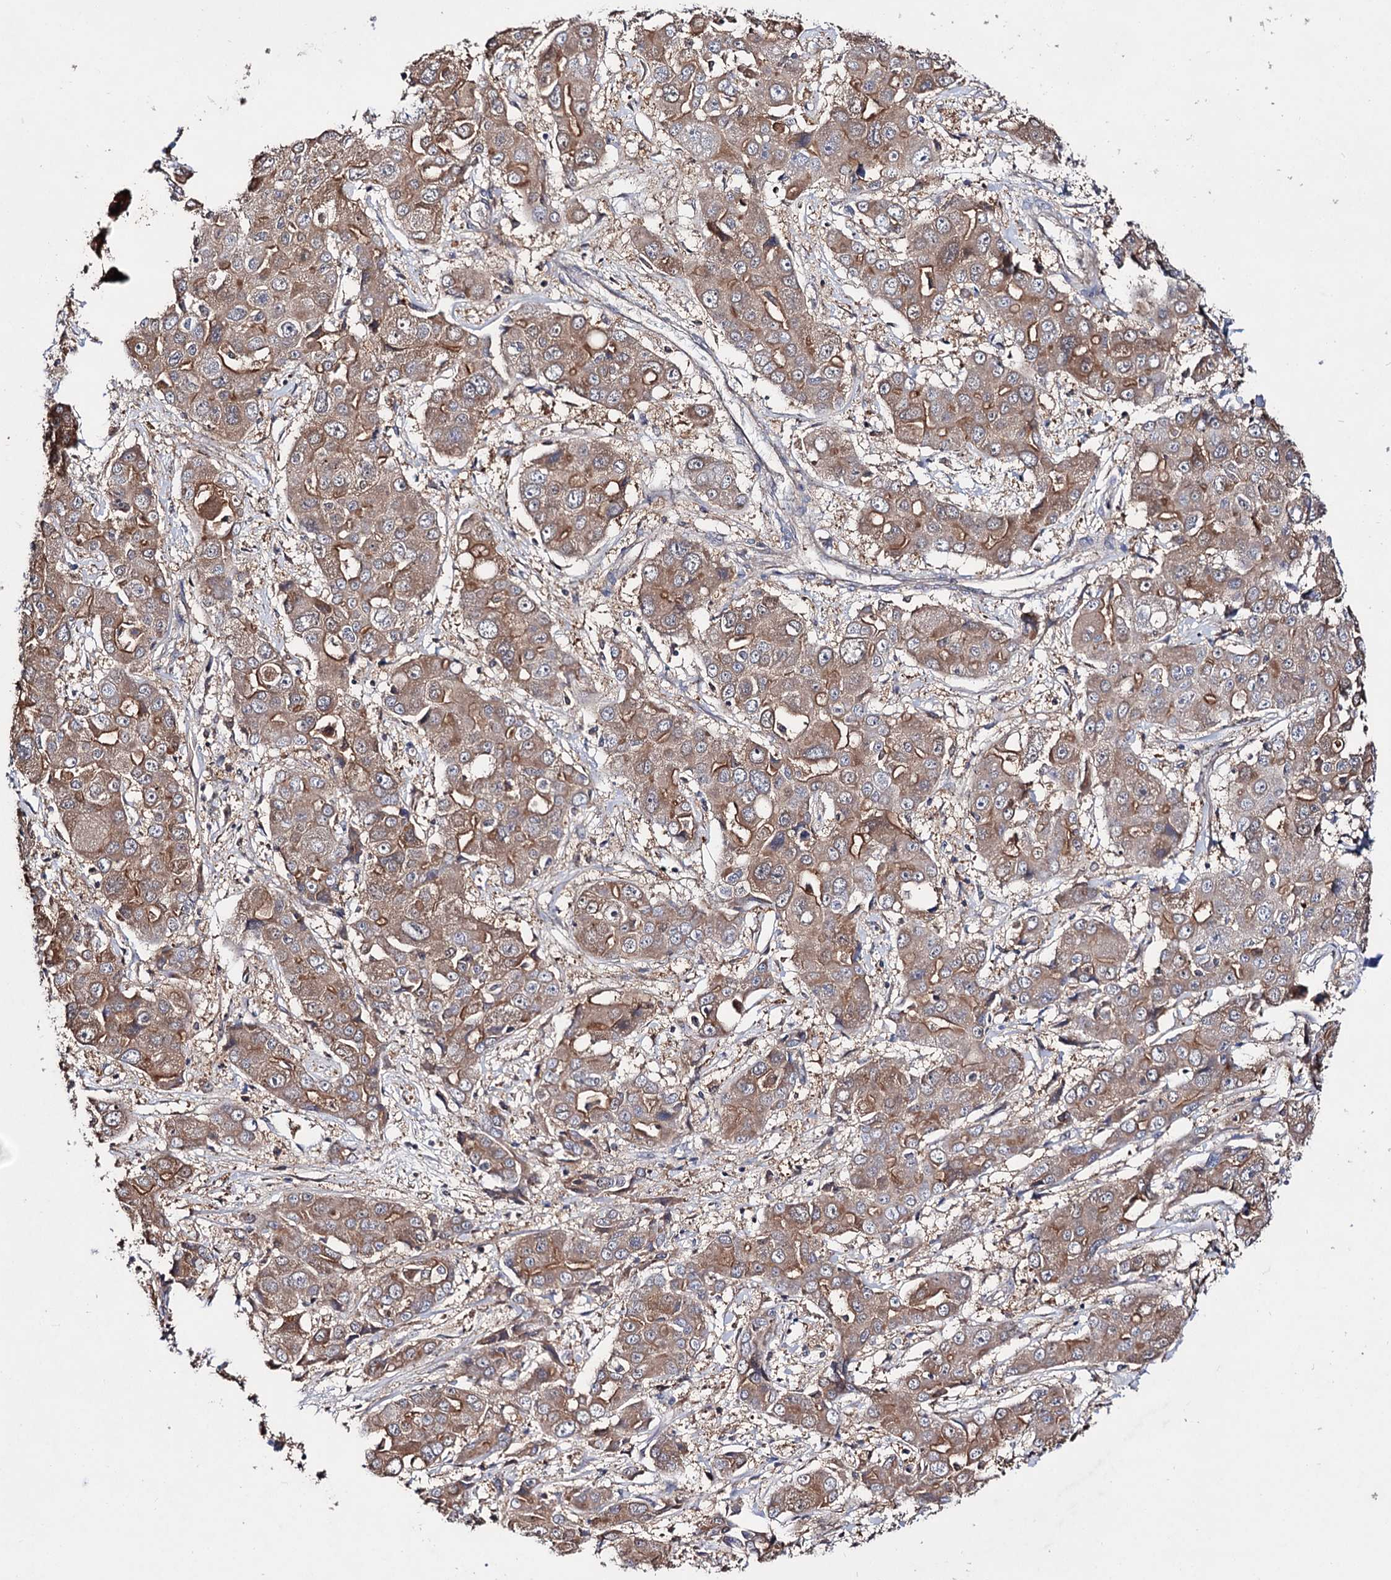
{"staining": {"intensity": "moderate", "quantity": ">75%", "location": "cytoplasmic/membranous"}, "tissue": "liver cancer", "cell_type": "Tumor cells", "image_type": "cancer", "snomed": [{"axis": "morphology", "description": "Cholangiocarcinoma"}, {"axis": "topography", "description": "Liver"}], "caption": "The micrograph shows a brown stain indicating the presence of a protein in the cytoplasmic/membranous of tumor cells in liver cancer.", "gene": "ACTR6", "patient": {"sex": "male", "age": 67}}